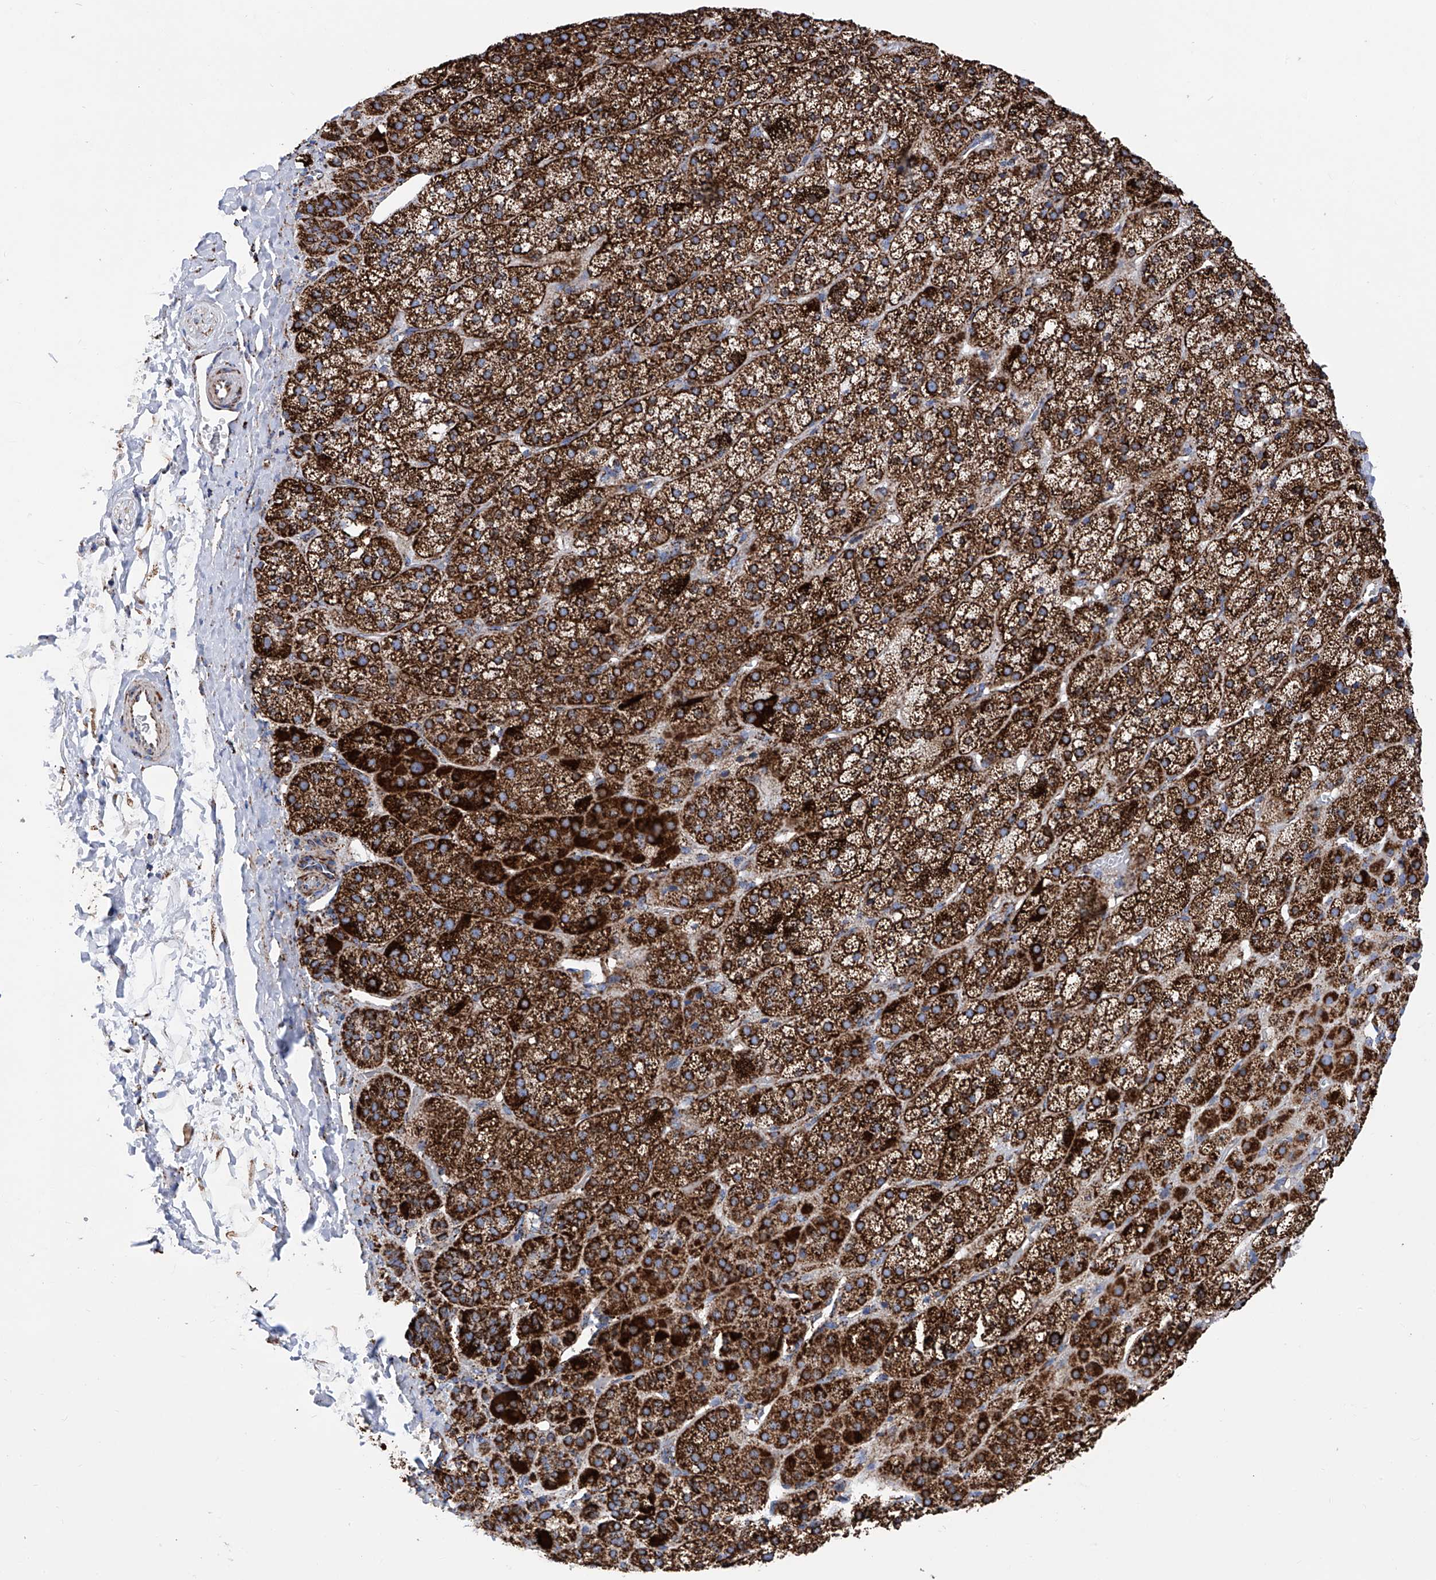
{"staining": {"intensity": "strong", "quantity": ">75%", "location": "cytoplasmic/membranous"}, "tissue": "adrenal gland", "cell_type": "Glandular cells", "image_type": "normal", "snomed": [{"axis": "morphology", "description": "Normal tissue, NOS"}, {"axis": "topography", "description": "Adrenal gland"}], "caption": "Glandular cells reveal high levels of strong cytoplasmic/membranous staining in approximately >75% of cells in normal human adrenal gland.", "gene": "ATP5PF", "patient": {"sex": "female", "age": 57}}